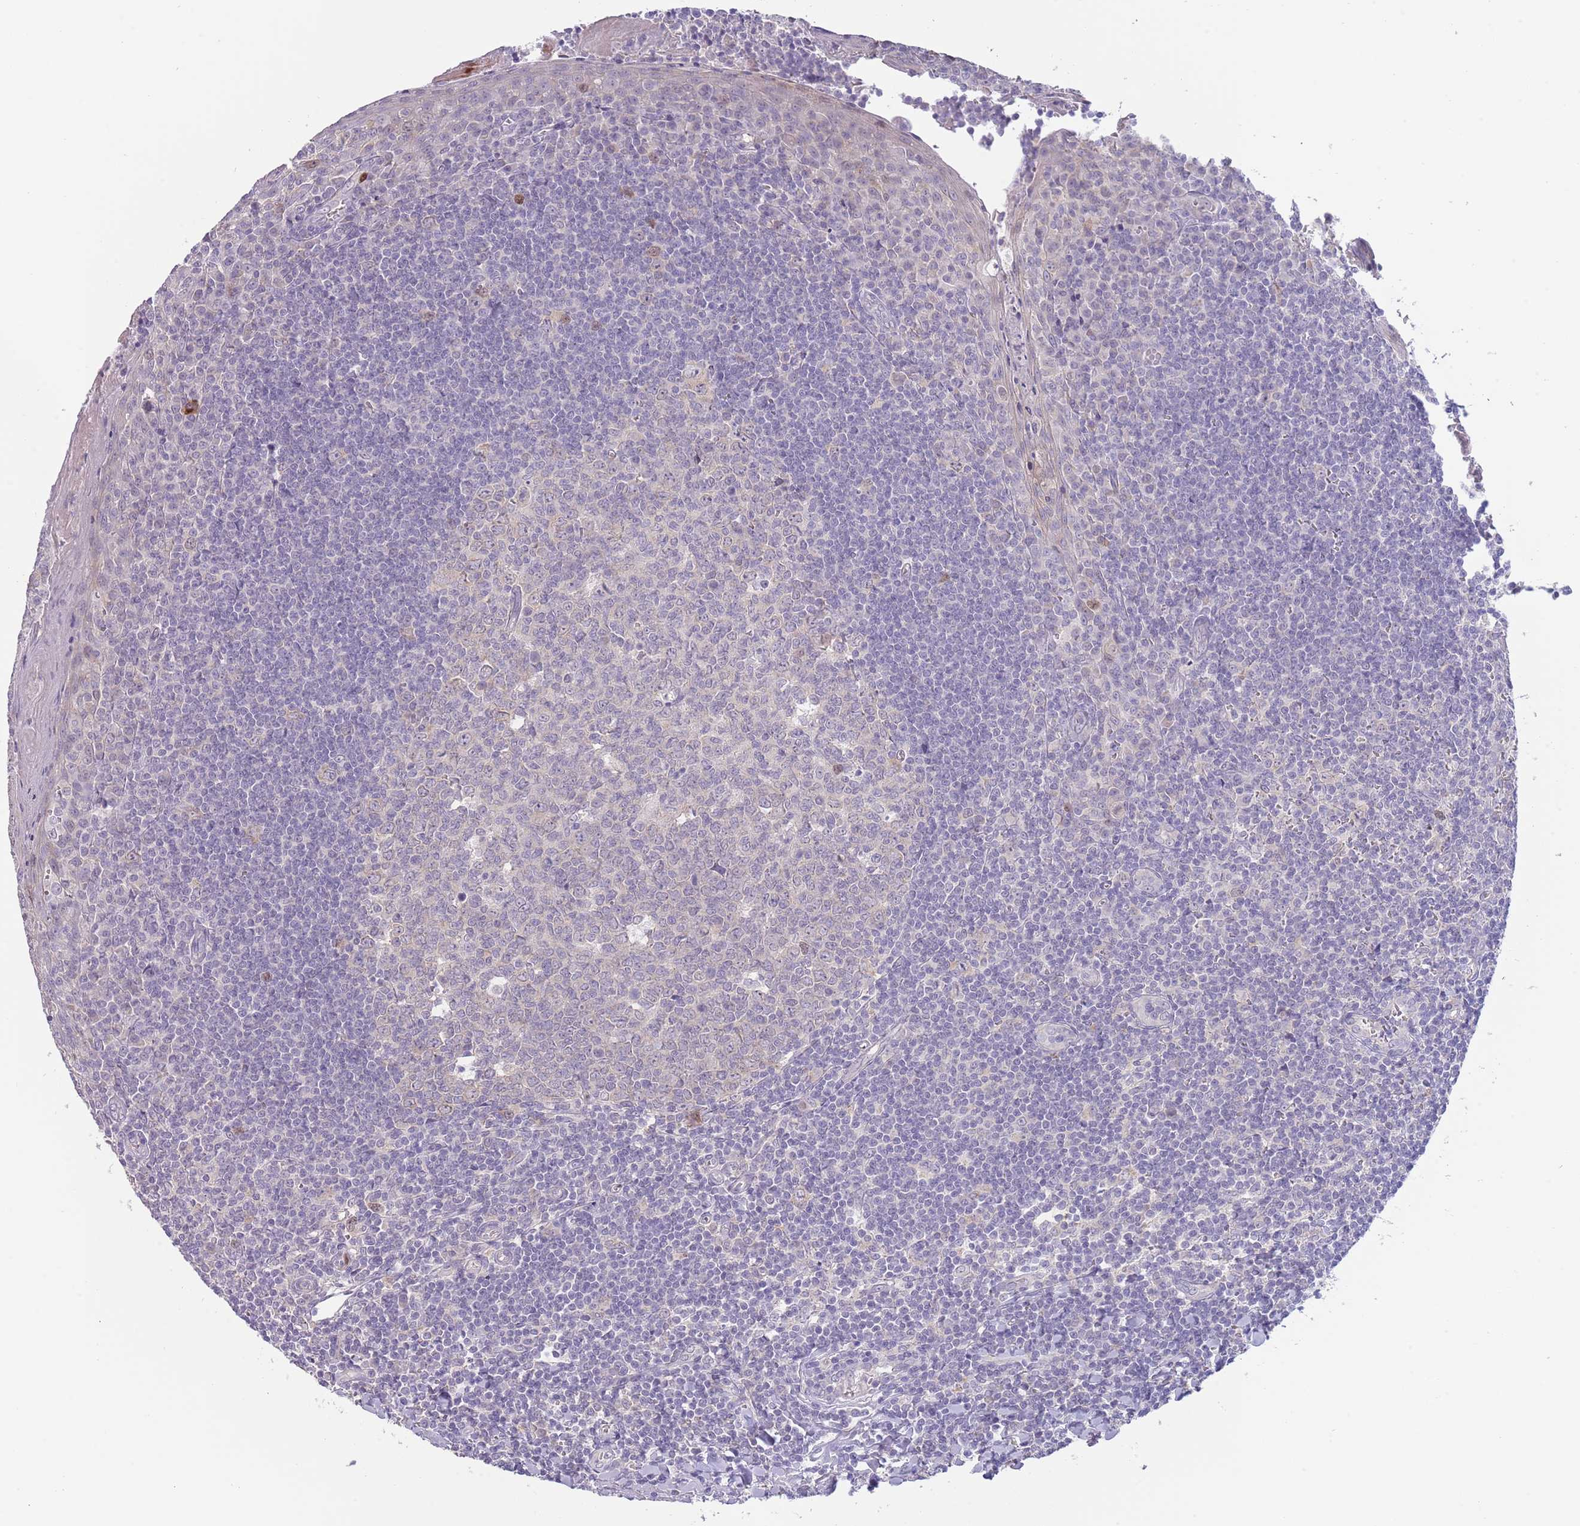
{"staining": {"intensity": "negative", "quantity": "none", "location": "none"}, "tissue": "tonsil", "cell_type": "Germinal center cells", "image_type": "normal", "snomed": [{"axis": "morphology", "description": "Normal tissue, NOS"}, {"axis": "topography", "description": "Tonsil"}], "caption": "Immunohistochemistry photomicrograph of unremarkable tonsil: tonsil stained with DAB reveals no significant protein positivity in germinal center cells.", "gene": "PIMREG", "patient": {"sex": "male", "age": 27}}